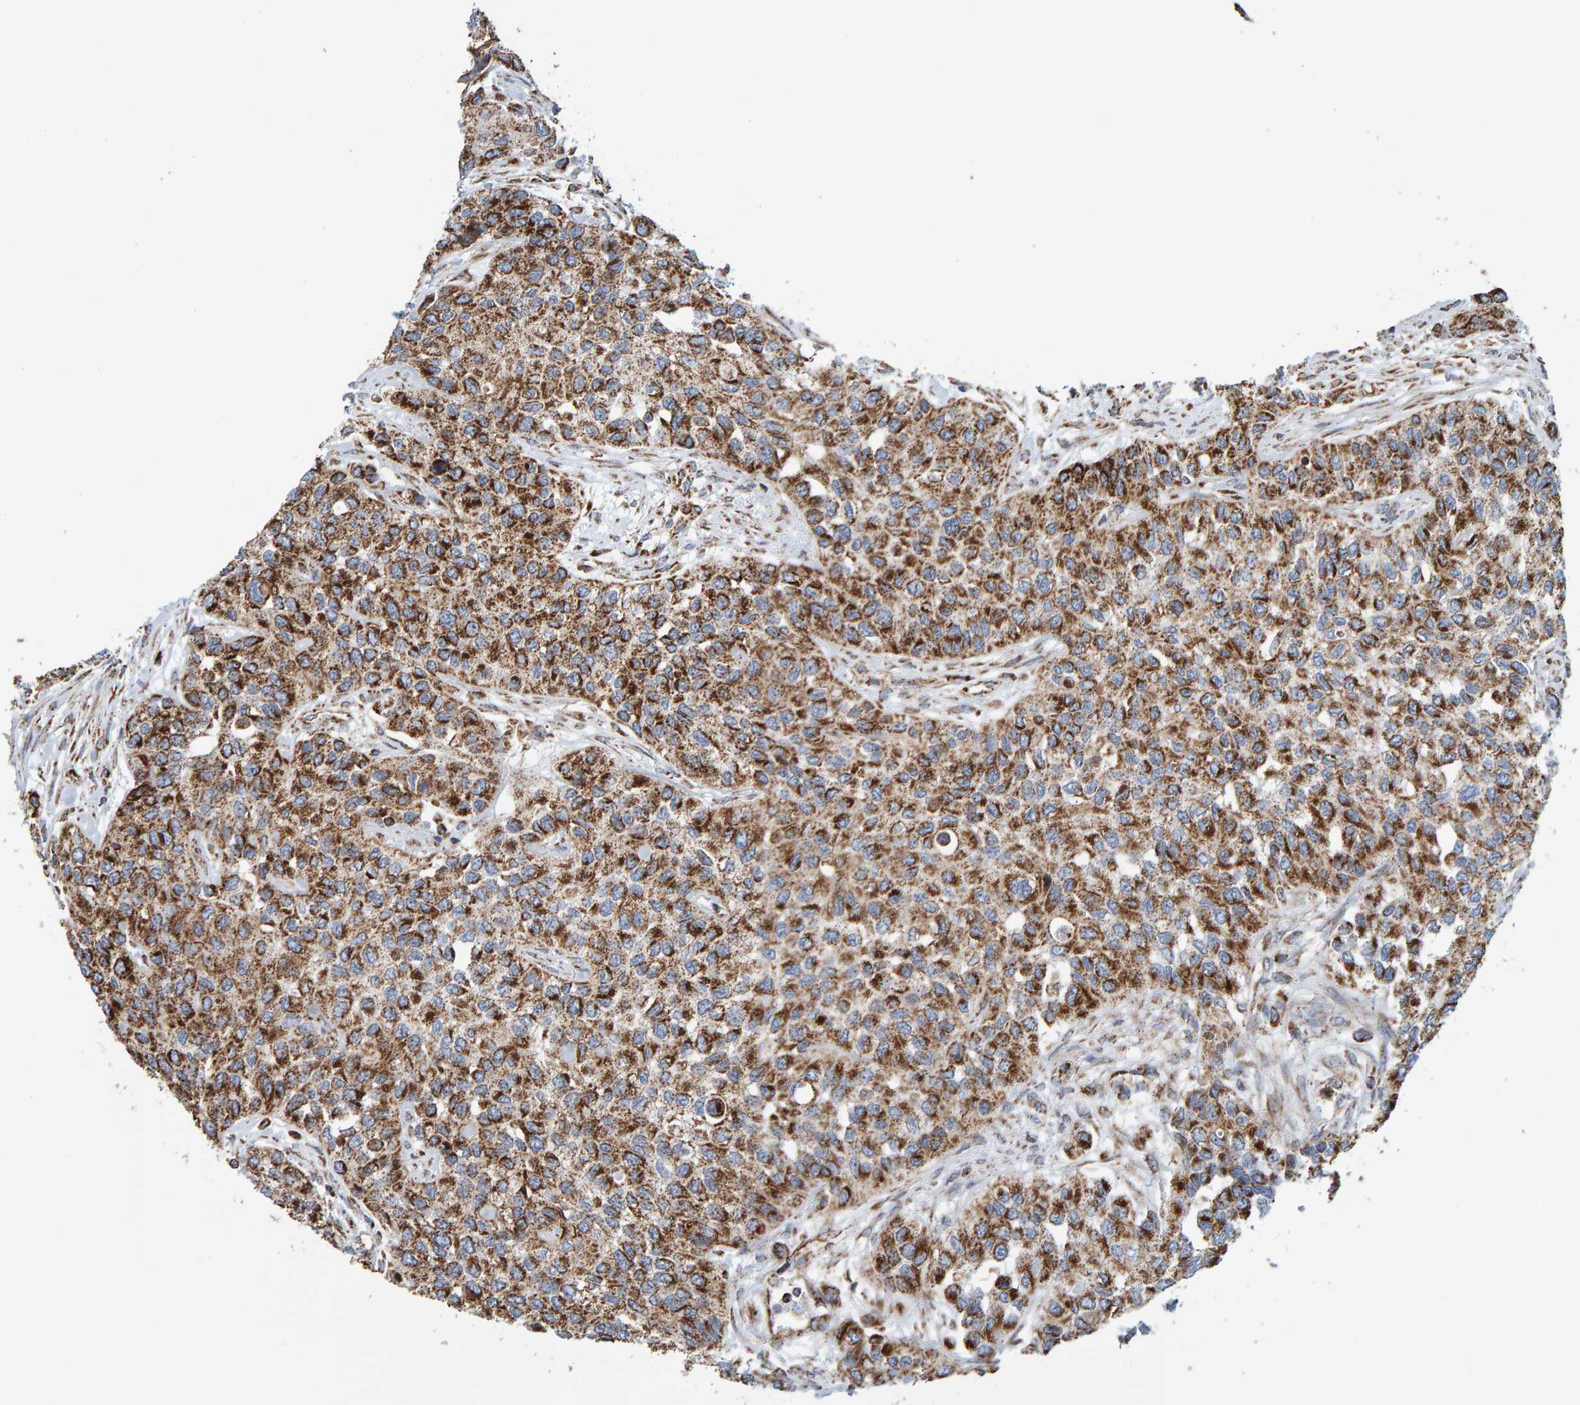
{"staining": {"intensity": "moderate", "quantity": ">75%", "location": "cytoplasmic/membranous"}, "tissue": "urothelial cancer", "cell_type": "Tumor cells", "image_type": "cancer", "snomed": [{"axis": "morphology", "description": "Urothelial carcinoma, High grade"}, {"axis": "topography", "description": "Urinary bladder"}], "caption": "Brown immunohistochemical staining in urothelial cancer displays moderate cytoplasmic/membranous expression in about >75% of tumor cells.", "gene": "MRPL45", "patient": {"sex": "female", "age": 56}}